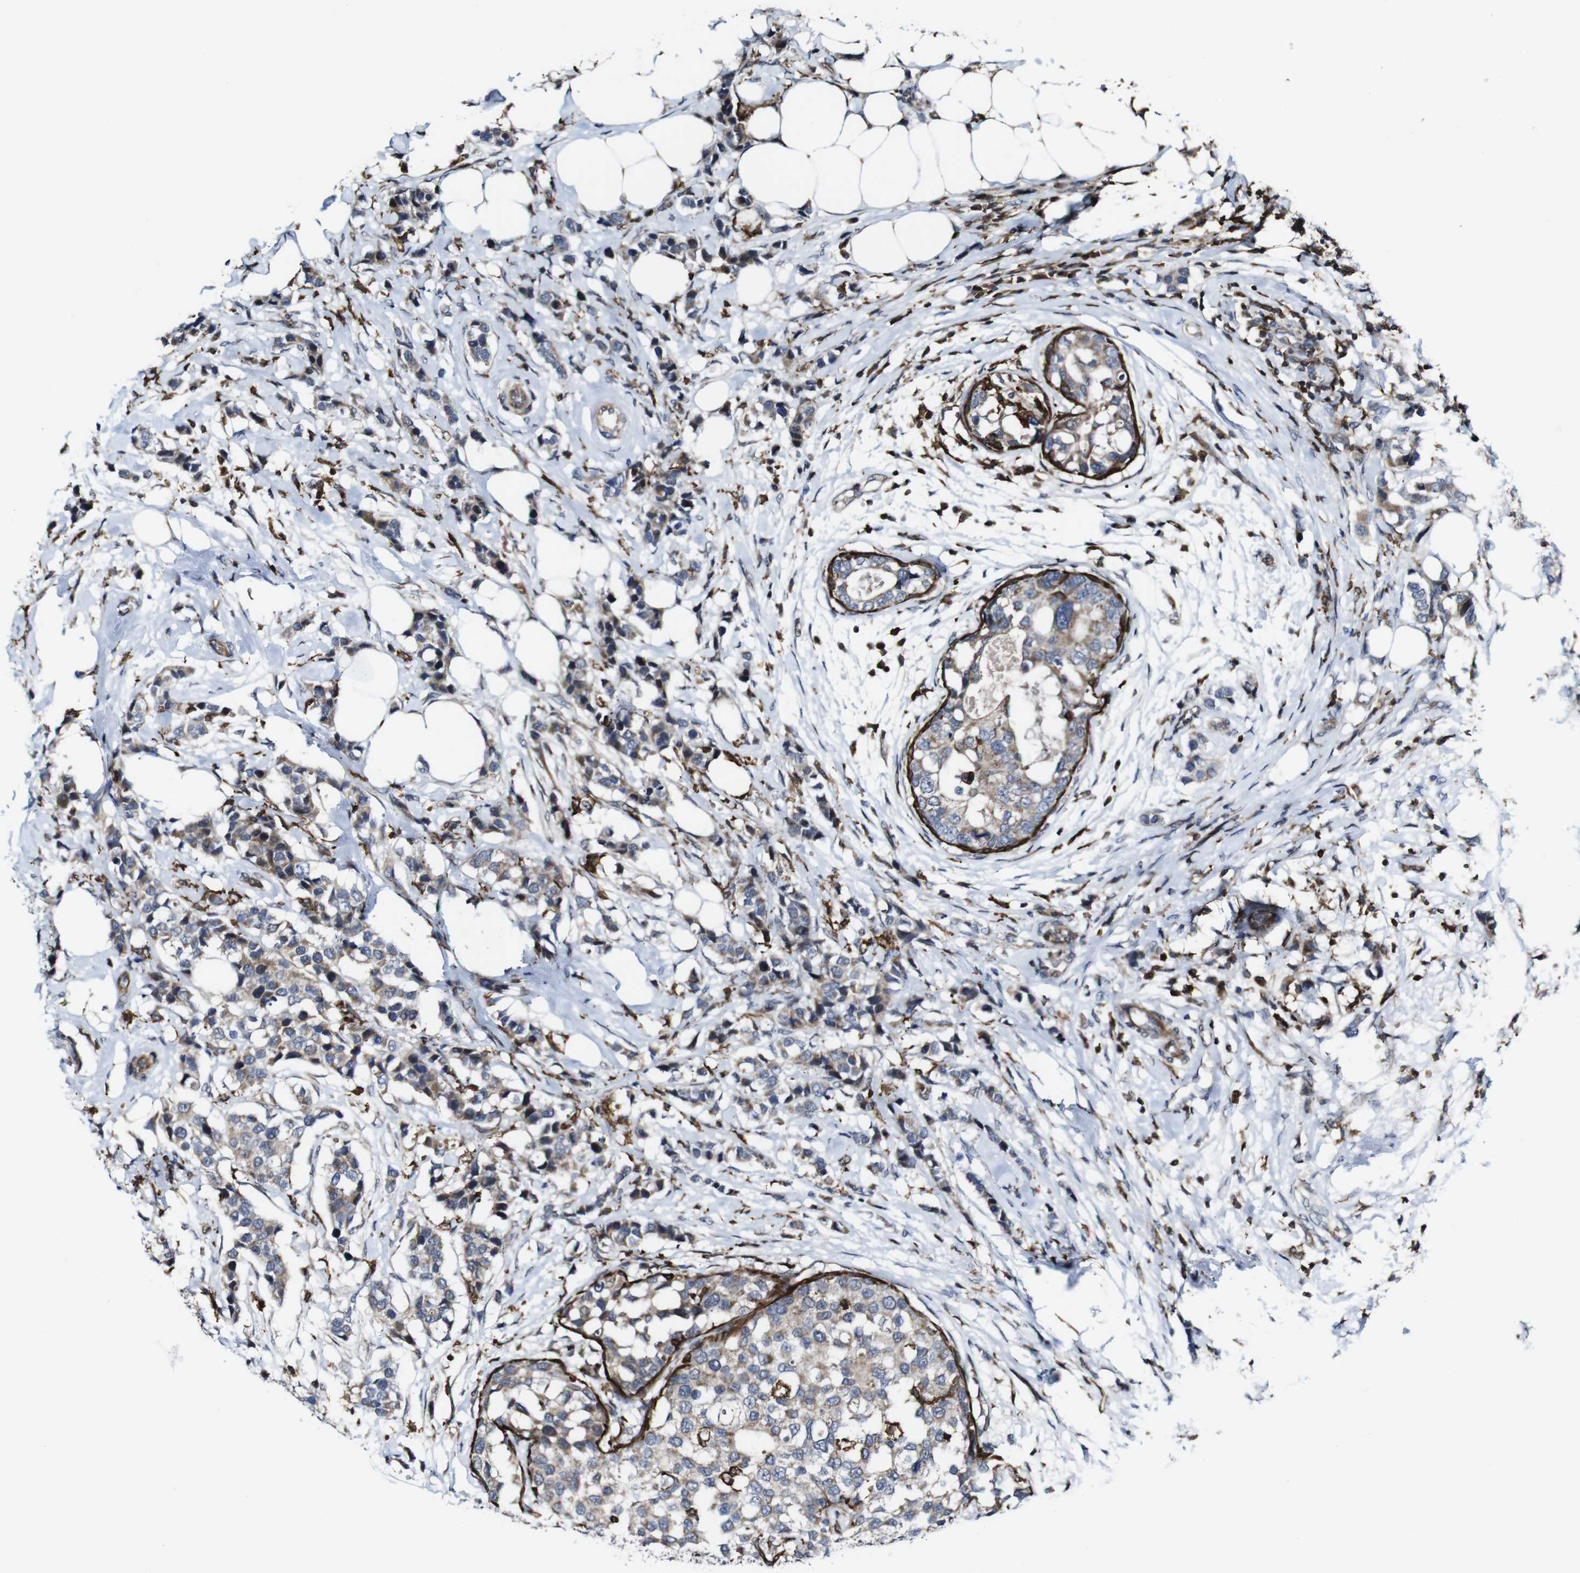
{"staining": {"intensity": "weak", "quantity": ">75%", "location": "cytoplasmic/membranous"}, "tissue": "breast cancer", "cell_type": "Tumor cells", "image_type": "cancer", "snomed": [{"axis": "morphology", "description": "Normal tissue, NOS"}, {"axis": "morphology", "description": "Duct carcinoma"}, {"axis": "topography", "description": "Breast"}], "caption": "The immunohistochemical stain labels weak cytoplasmic/membranous expression in tumor cells of breast cancer (intraductal carcinoma) tissue. (IHC, brightfield microscopy, high magnification).", "gene": "JAK2", "patient": {"sex": "female", "age": 50}}